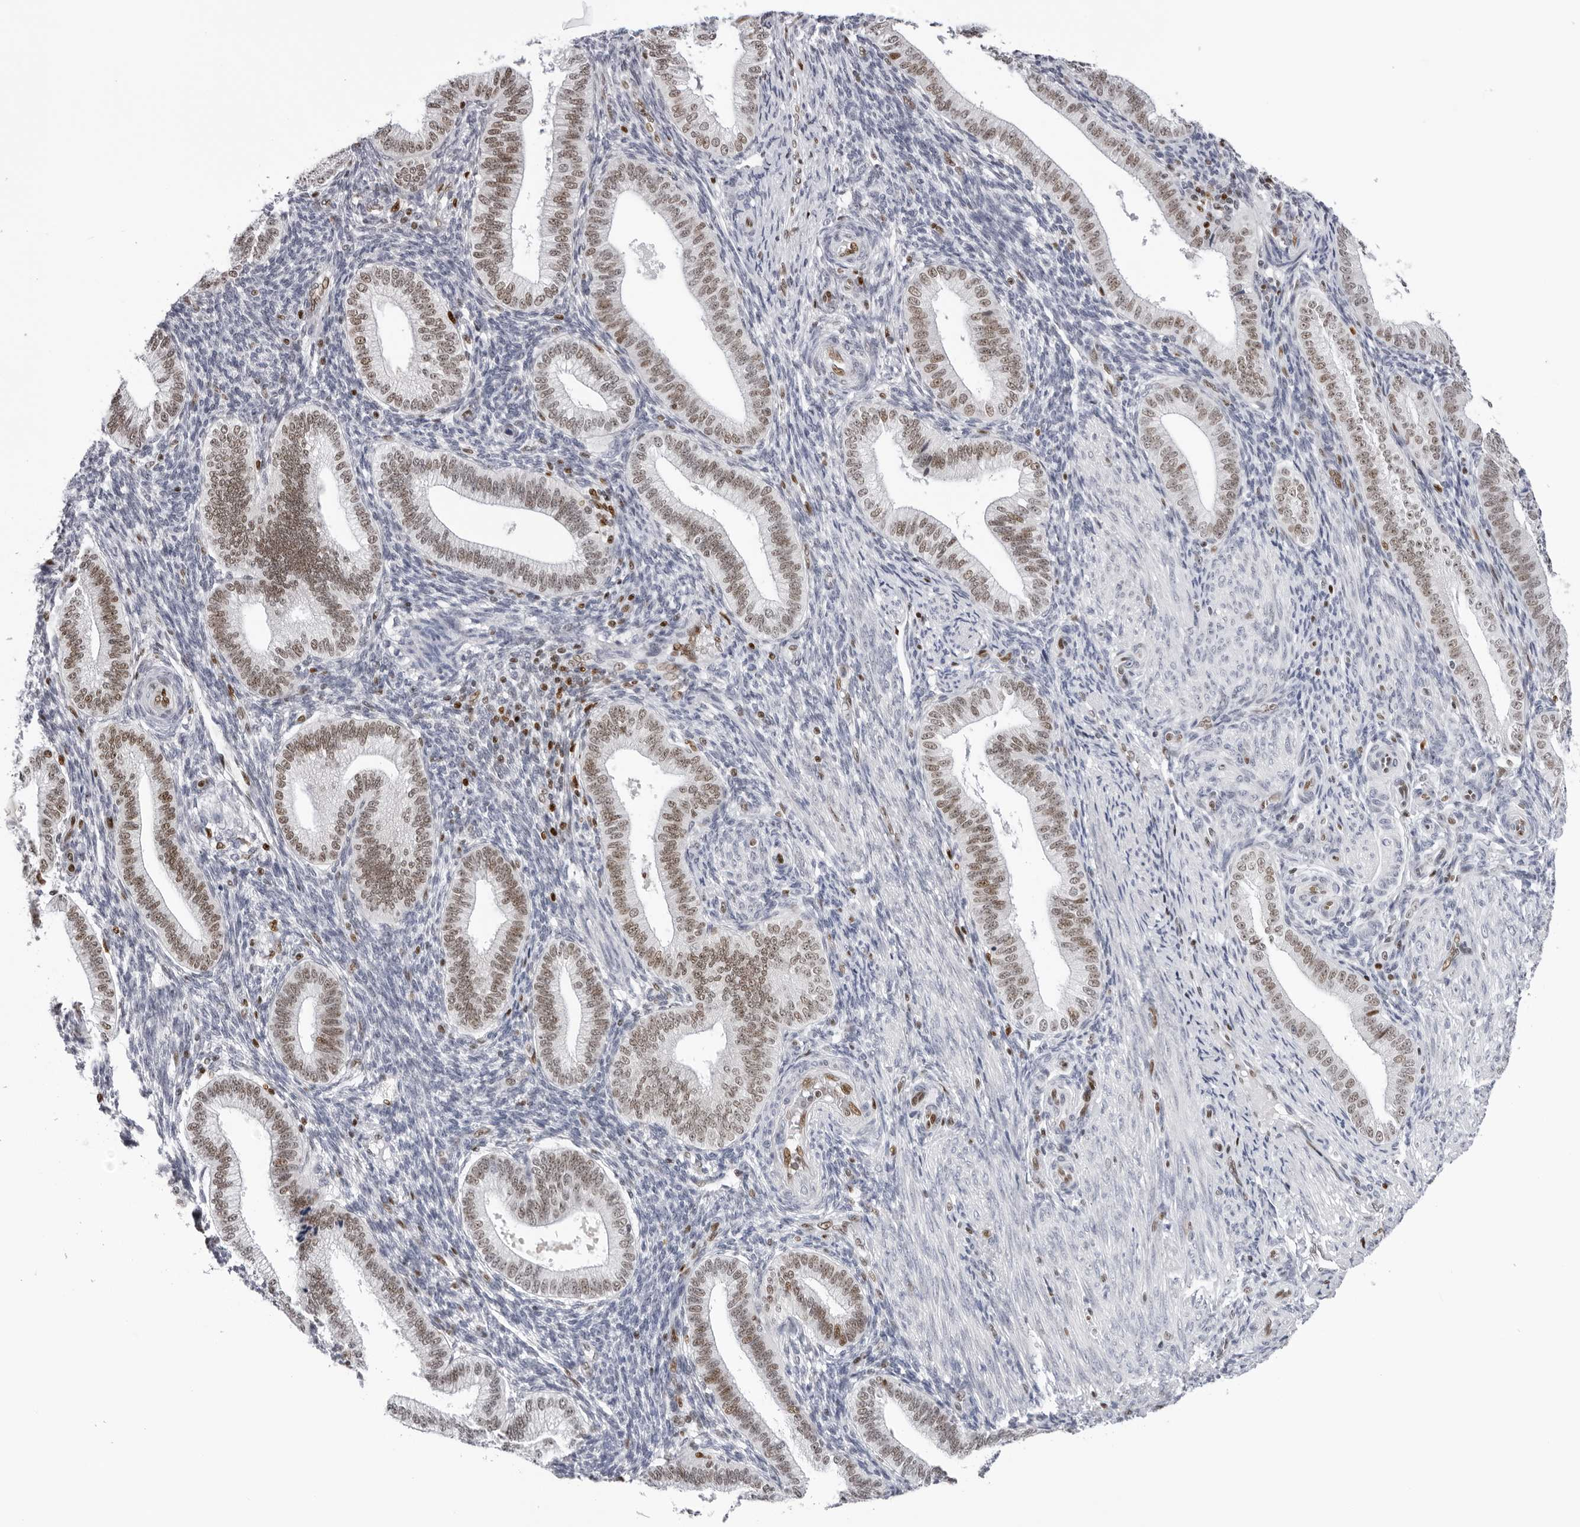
{"staining": {"intensity": "negative", "quantity": "none", "location": "none"}, "tissue": "endometrium", "cell_type": "Cells in endometrial stroma", "image_type": "normal", "snomed": [{"axis": "morphology", "description": "Normal tissue, NOS"}, {"axis": "topography", "description": "Endometrium"}], "caption": "Cells in endometrial stroma show no significant positivity in benign endometrium. Brightfield microscopy of immunohistochemistry stained with DAB (3,3'-diaminobenzidine) (brown) and hematoxylin (blue), captured at high magnification.", "gene": "OGG1", "patient": {"sex": "female", "age": 39}}